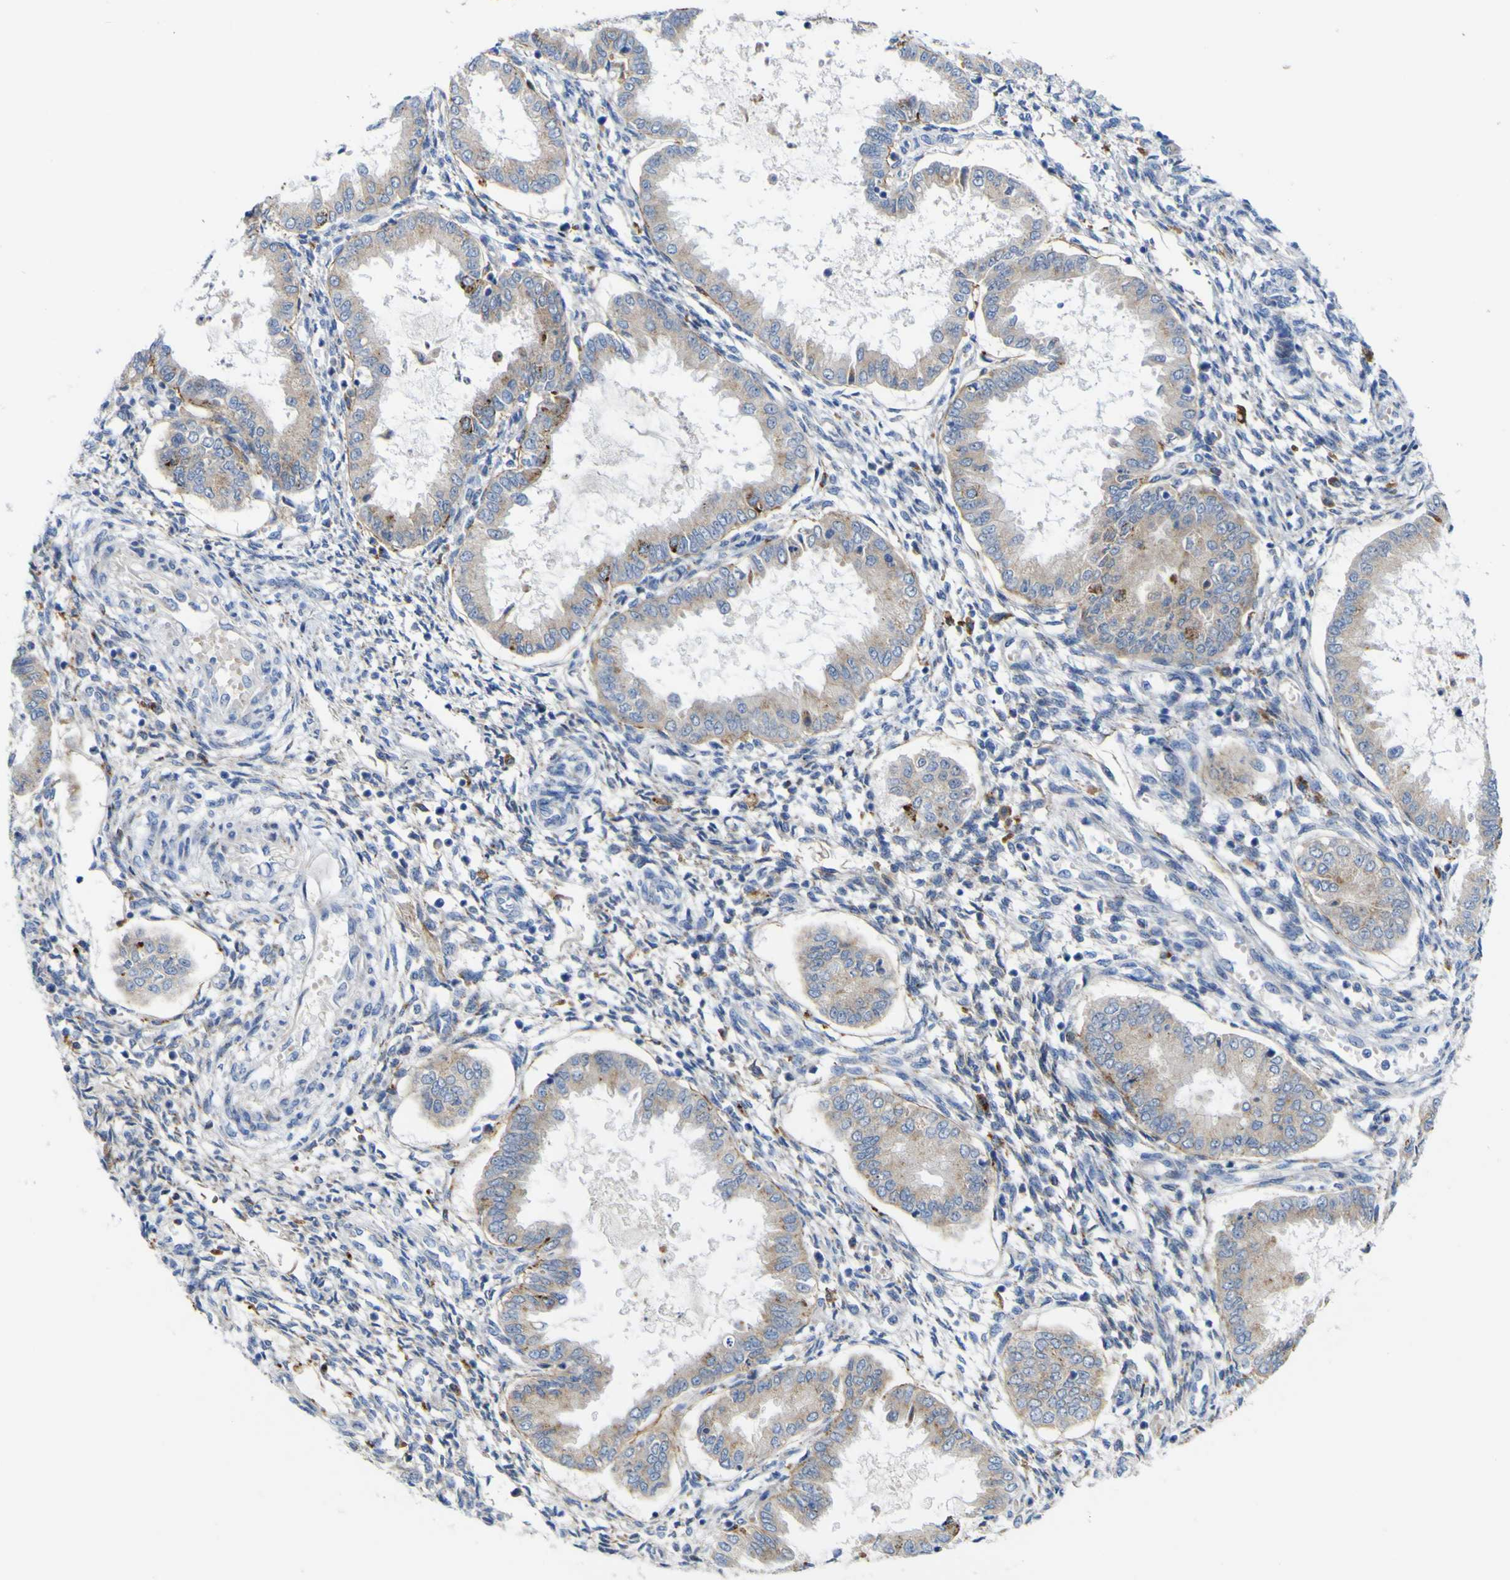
{"staining": {"intensity": "moderate", "quantity": "<25%", "location": "cytoplasmic/membranous"}, "tissue": "endometrium", "cell_type": "Cells in endometrial stroma", "image_type": "normal", "snomed": [{"axis": "morphology", "description": "Normal tissue, NOS"}, {"axis": "topography", "description": "Endometrium"}], "caption": "Moderate cytoplasmic/membranous protein staining is present in approximately <25% of cells in endometrial stroma in endometrium.", "gene": "PTPRF", "patient": {"sex": "female", "age": 33}}